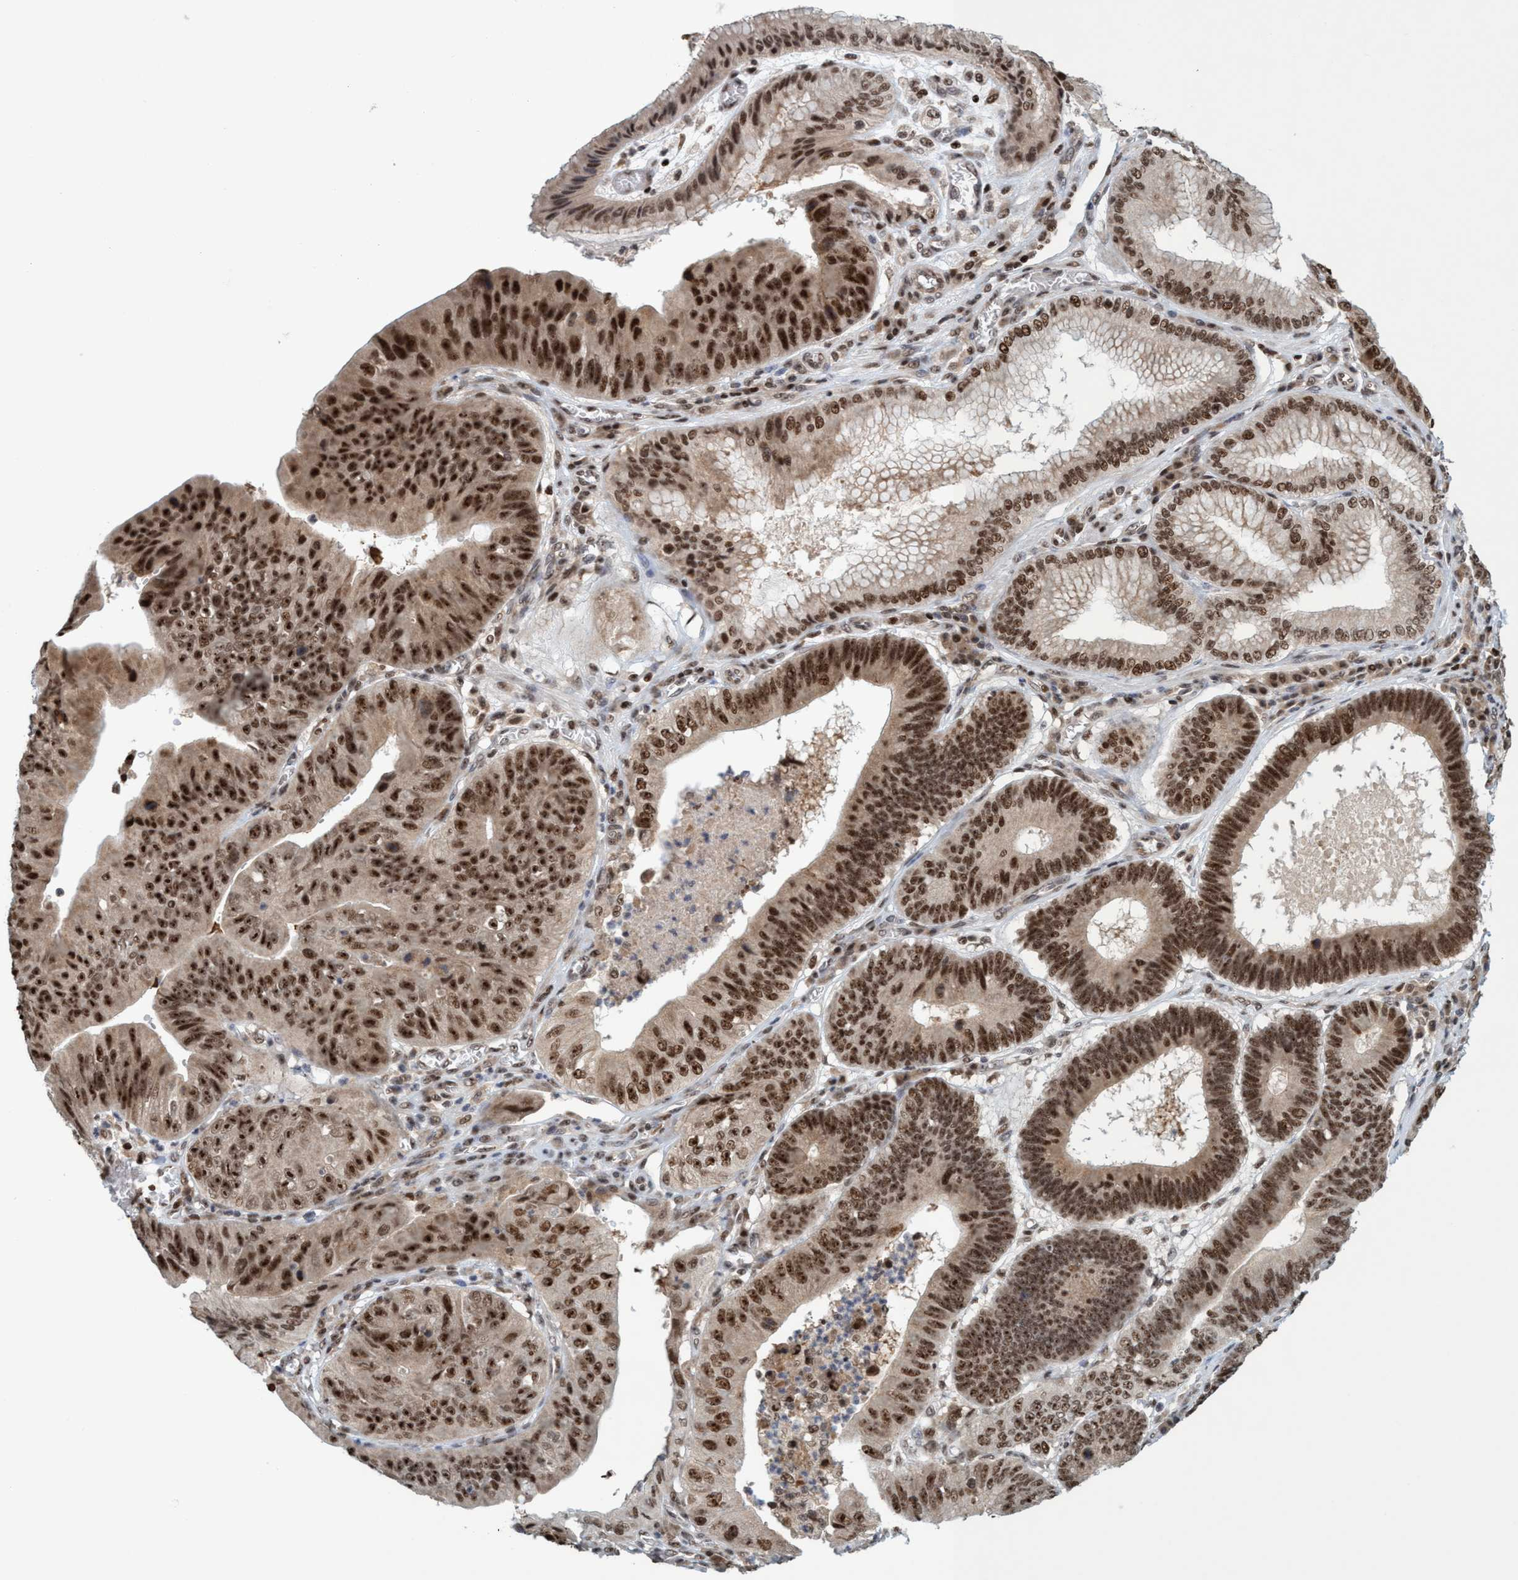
{"staining": {"intensity": "strong", "quantity": ">75%", "location": "nuclear"}, "tissue": "stomach cancer", "cell_type": "Tumor cells", "image_type": "cancer", "snomed": [{"axis": "morphology", "description": "Adenocarcinoma, NOS"}, {"axis": "topography", "description": "Stomach"}], "caption": "Stomach cancer (adenocarcinoma) stained with DAB (3,3'-diaminobenzidine) immunohistochemistry demonstrates high levels of strong nuclear expression in about >75% of tumor cells.", "gene": "SMCR8", "patient": {"sex": "male", "age": 59}}